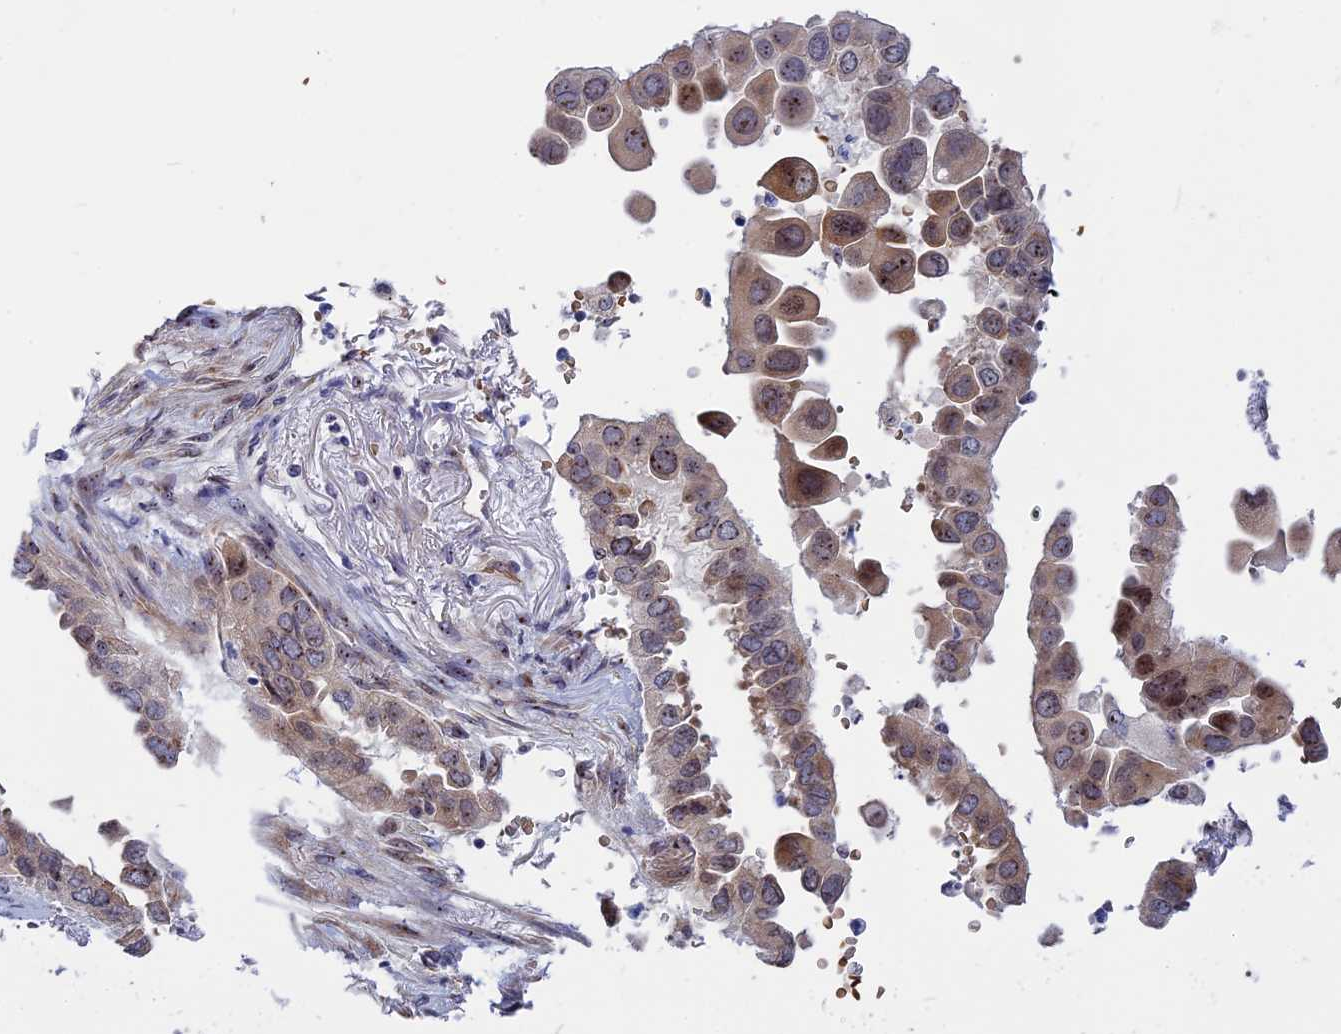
{"staining": {"intensity": "moderate", "quantity": "<25%", "location": "nuclear"}, "tissue": "lung cancer", "cell_type": "Tumor cells", "image_type": "cancer", "snomed": [{"axis": "morphology", "description": "Adenocarcinoma, NOS"}, {"axis": "topography", "description": "Lung"}], "caption": "This histopathology image reveals immunohistochemistry staining of lung cancer, with low moderate nuclear expression in approximately <25% of tumor cells.", "gene": "DBNDD1", "patient": {"sex": "female", "age": 76}}